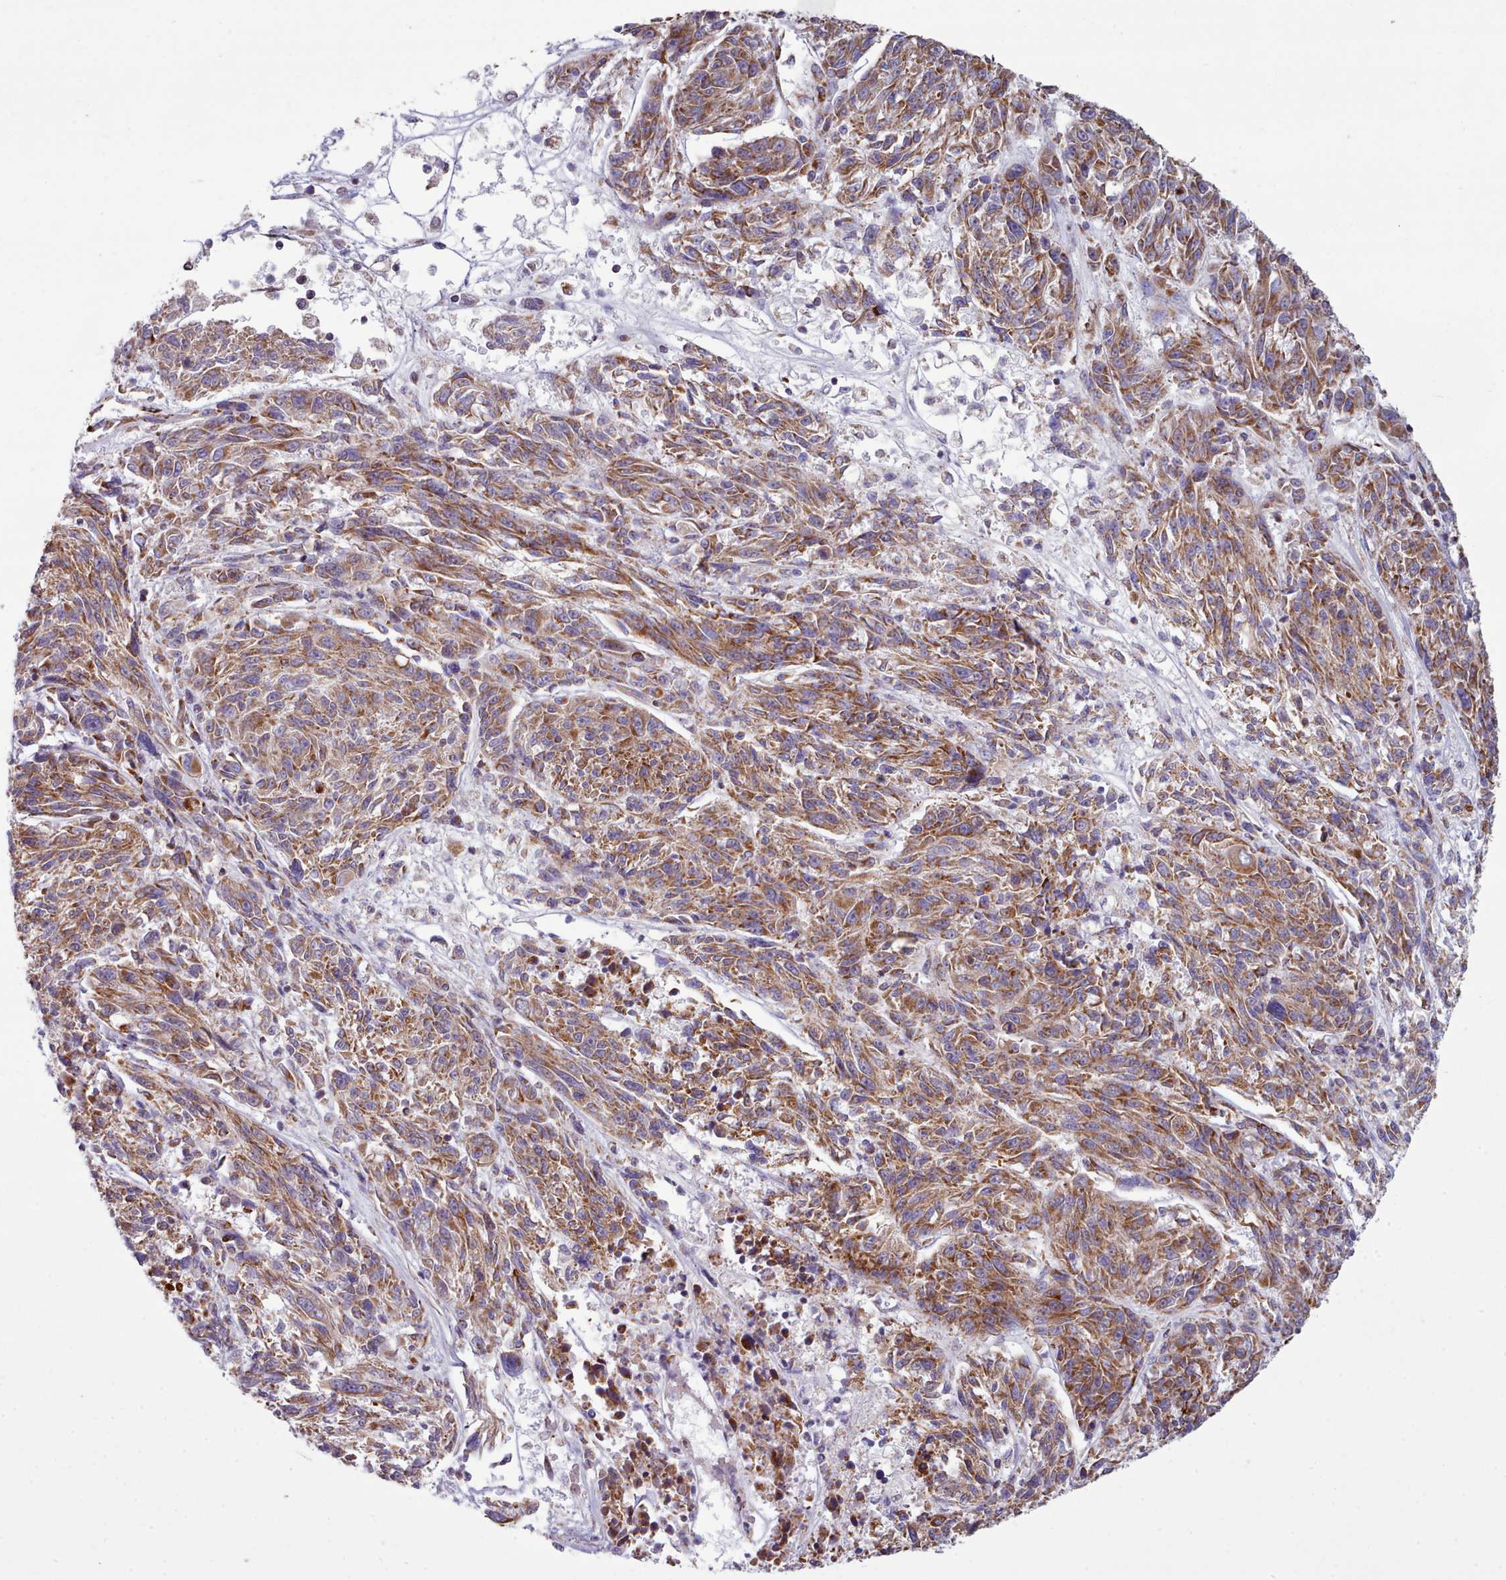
{"staining": {"intensity": "strong", "quantity": ">75%", "location": "cytoplasmic/membranous"}, "tissue": "melanoma", "cell_type": "Tumor cells", "image_type": "cancer", "snomed": [{"axis": "morphology", "description": "Malignant melanoma, NOS"}, {"axis": "topography", "description": "Skin"}], "caption": "A high amount of strong cytoplasmic/membranous staining is present in about >75% of tumor cells in melanoma tissue.", "gene": "SRP54", "patient": {"sex": "male", "age": 53}}